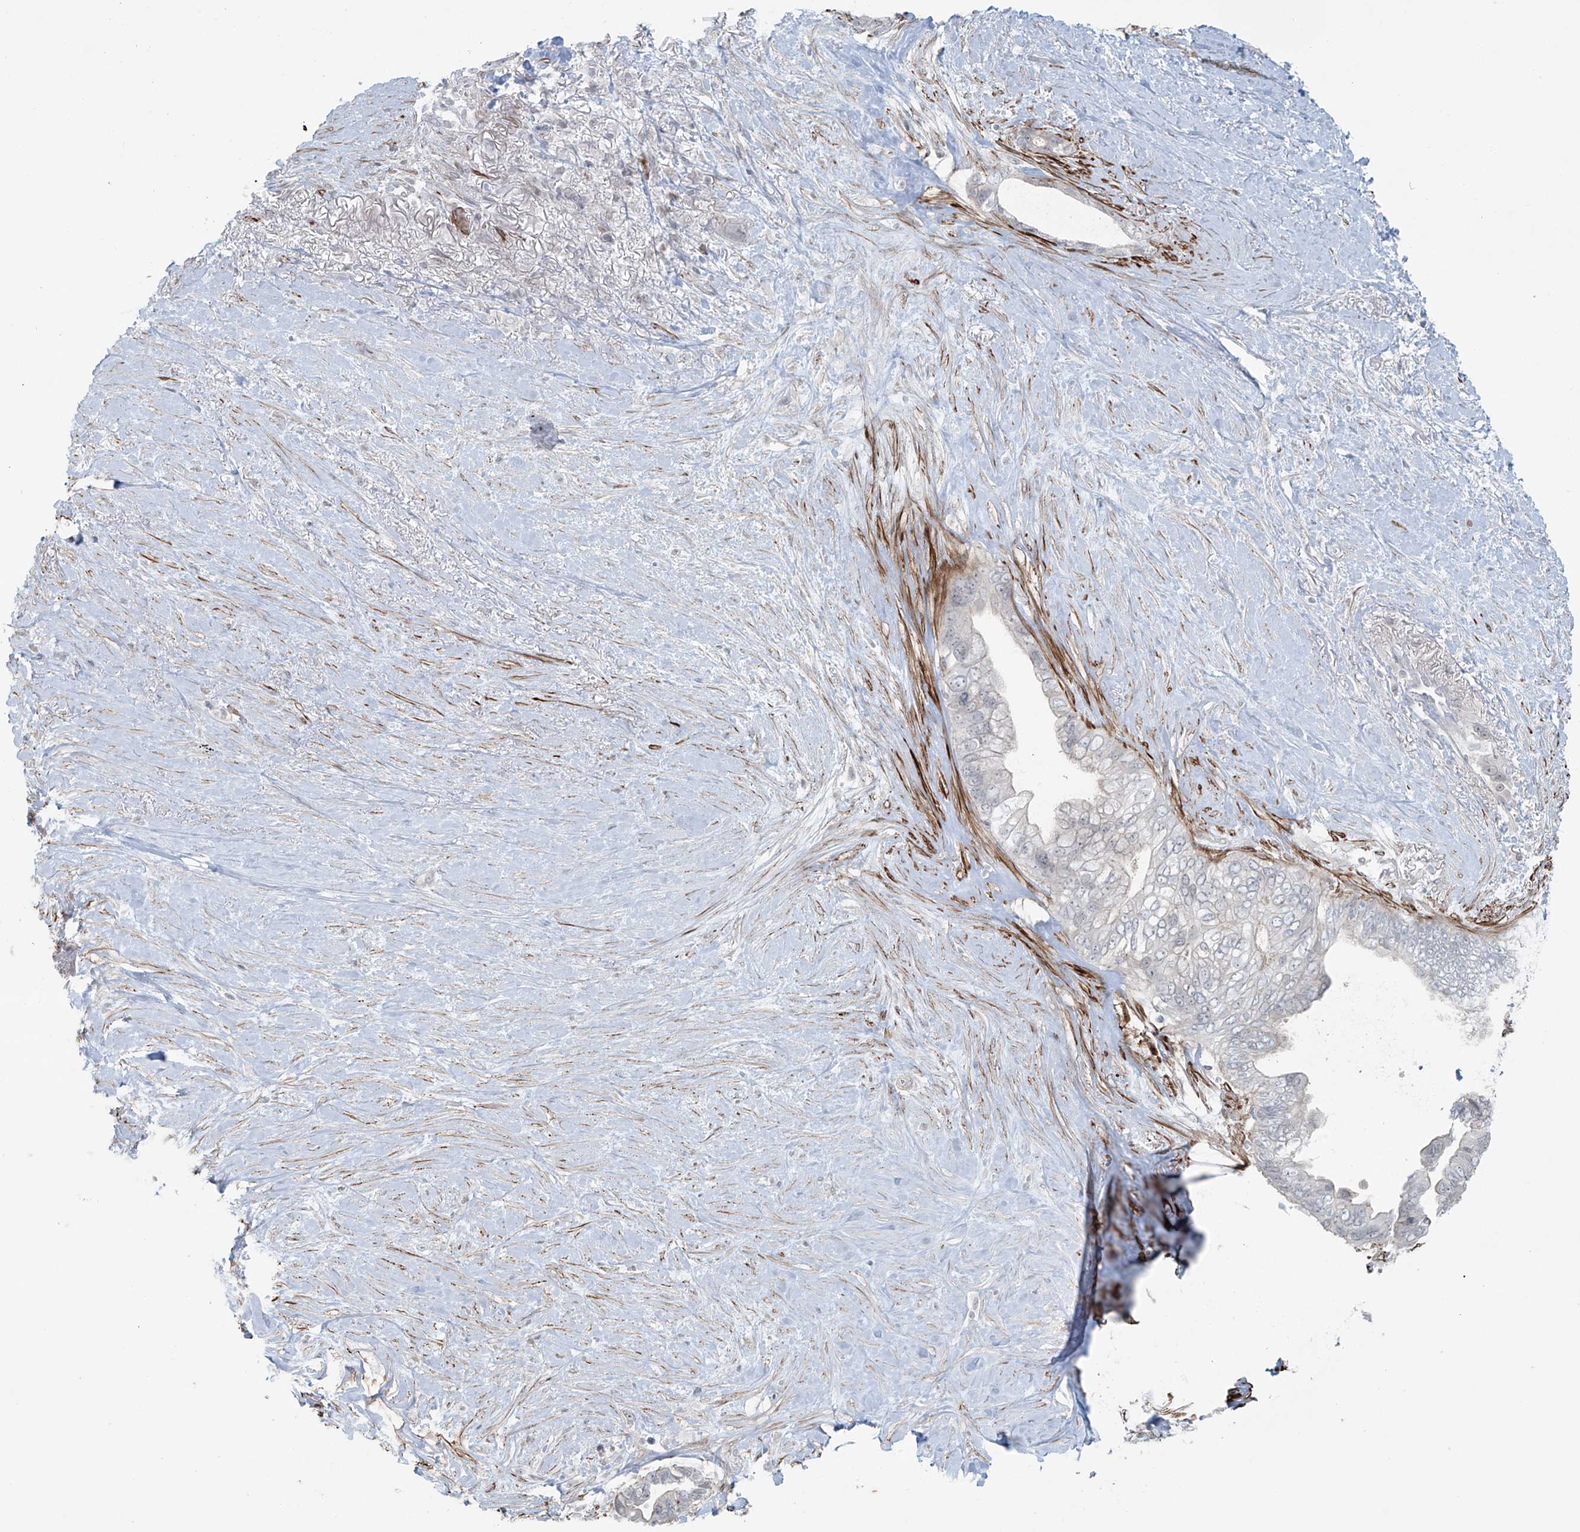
{"staining": {"intensity": "negative", "quantity": "none", "location": "none"}, "tissue": "pancreatic cancer", "cell_type": "Tumor cells", "image_type": "cancer", "snomed": [{"axis": "morphology", "description": "Adenocarcinoma, NOS"}, {"axis": "topography", "description": "Pancreas"}], "caption": "Protein analysis of pancreatic adenocarcinoma shows no significant staining in tumor cells.", "gene": "RASGEF1A", "patient": {"sex": "female", "age": 72}}